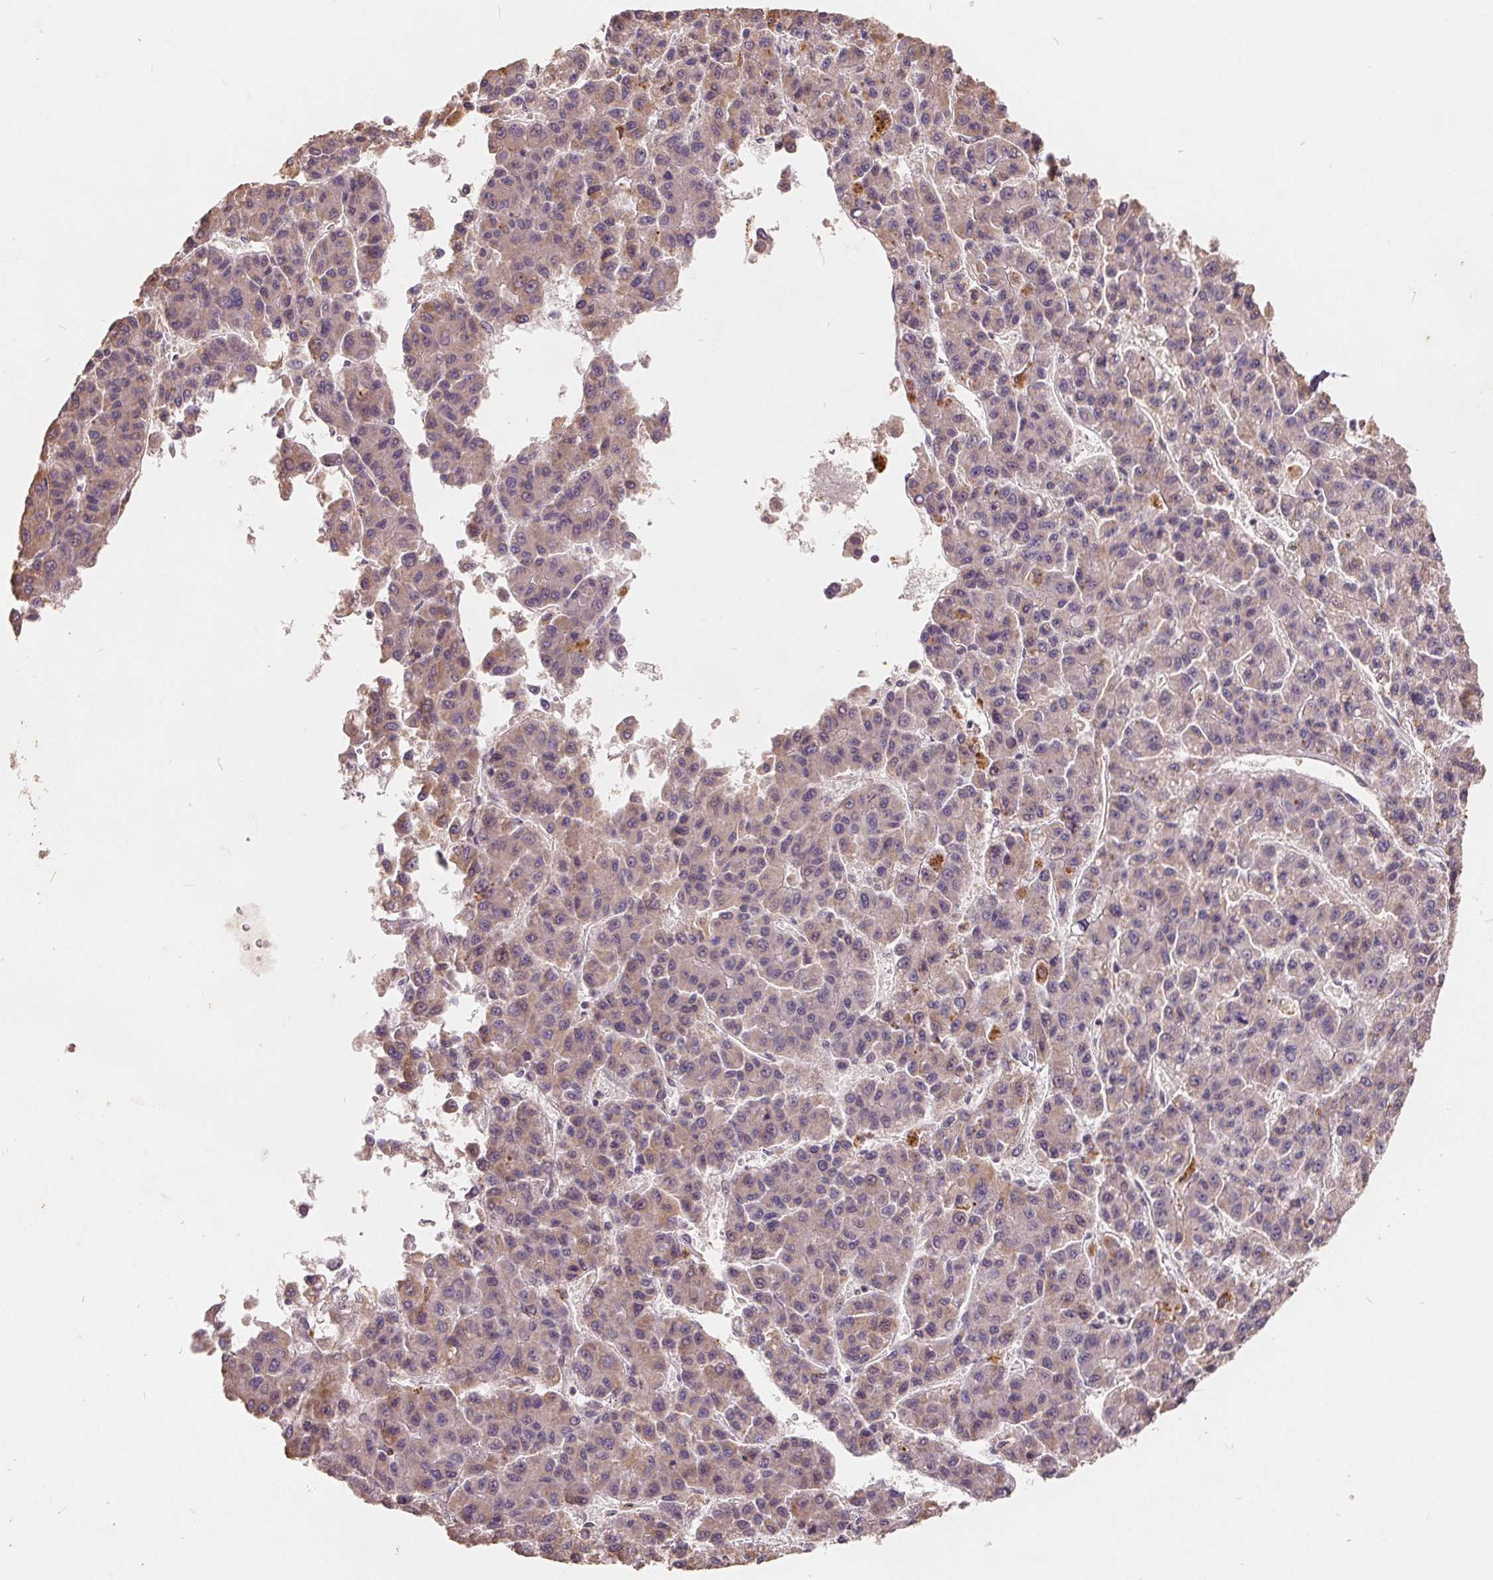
{"staining": {"intensity": "weak", "quantity": "25%-75%", "location": "cytoplasmic/membranous"}, "tissue": "liver cancer", "cell_type": "Tumor cells", "image_type": "cancer", "snomed": [{"axis": "morphology", "description": "Carcinoma, Hepatocellular, NOS"}, {"axis": "topography", "description": "Liver"}], "caption": "Liver cancer stained for a protein (brown) exhibits weak cytoplasmic/membranous positive staining in approximately 25%-75% of tumor cells.", "gene": "CDIPT", "patient": {"sex": "male", "age": 70}}